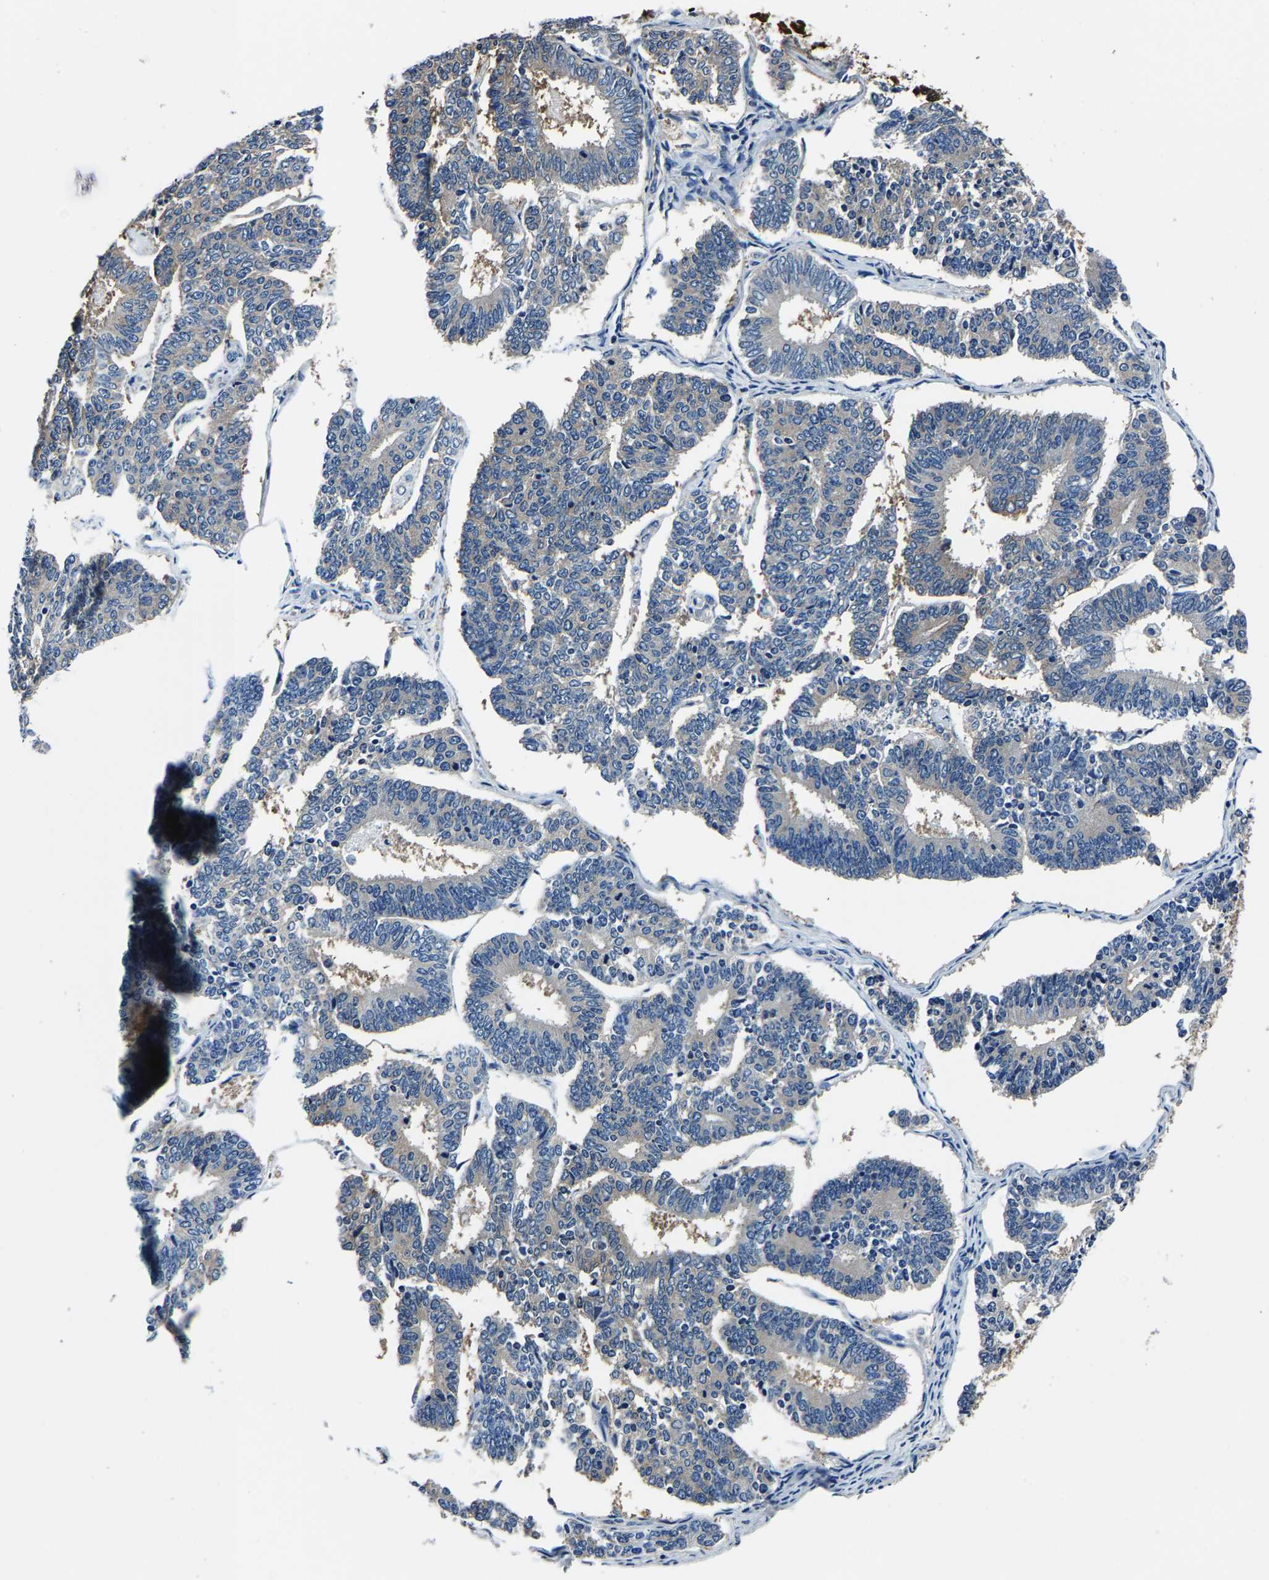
{"staining": {"intensity": "negative", "quantity": "none", "location": "none"}, "tissue": "endometrial cancer", "cell_type": "Tumor cells", "image_type": "cancer", "snomed": [{"axis": "morphology", "description": "Adenocarcinoma, NOS"}, {"axis": "topography", "description": "Endometrium"}], "caption": "Endometrial cancer (adenocarcinoma) was stained to show a protein in brown. There is no significant positivity in tumor cells.", "gene": "ALDOB", "patient": {"sex": "female", "age": 70}}